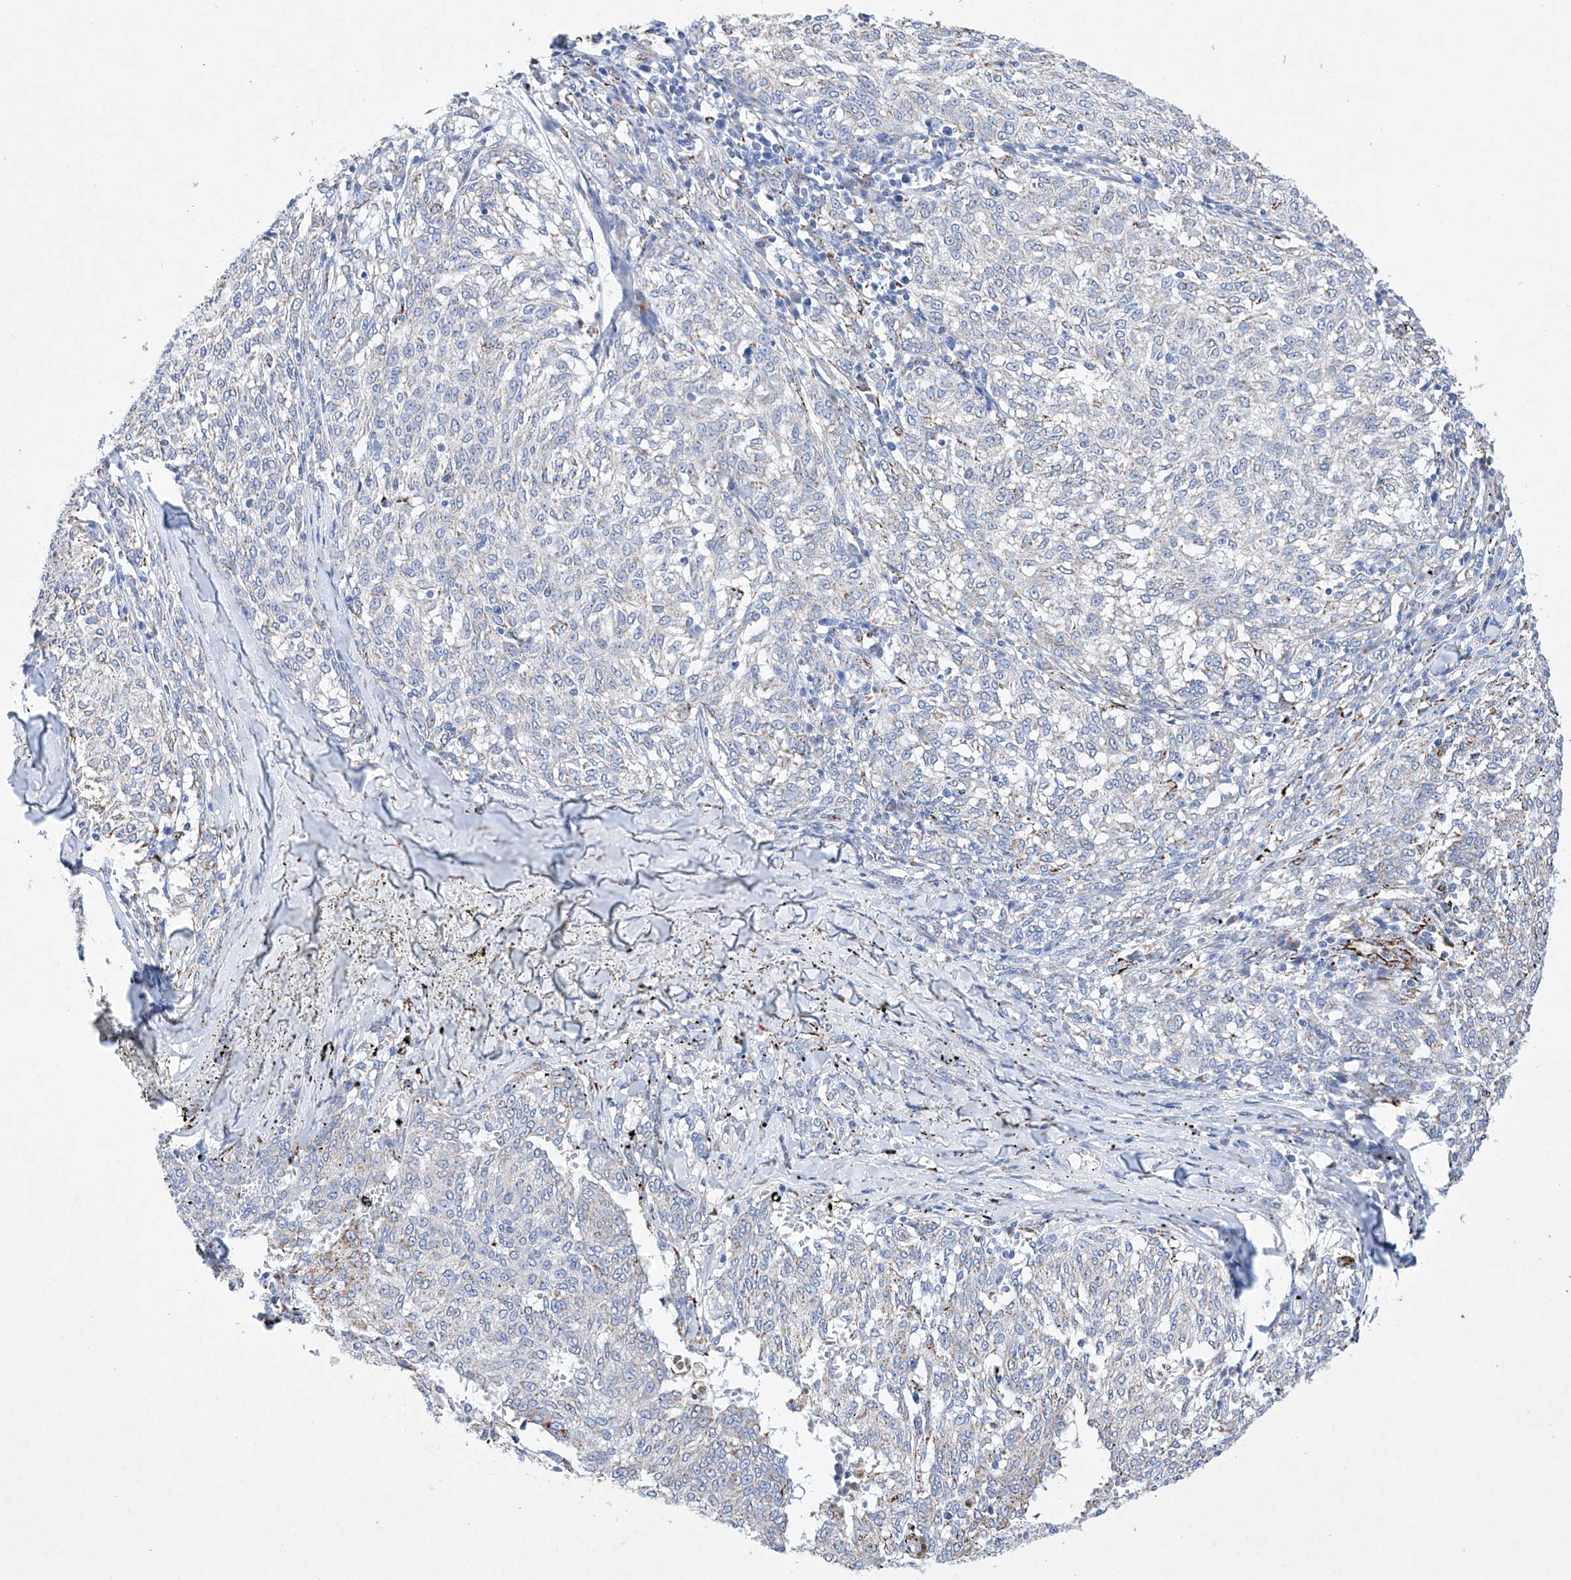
{"staining": {"intensity": "negative", "quantity": "none", "location": "none"}, "tissue": "melanoma", "cell_type": "Tumor cells", "image_type": "cancer", "snomed": [{"axis": "morphology", "description": "Malignant melanoma, NOS"}, {"axis": "topography", "description": "Skin"}], "caption": "Melanoma stained for a protein using IHC displays no expression tumor cells.", "gene": "NRROS", "patient": {"sex": "female", "age": 72}}